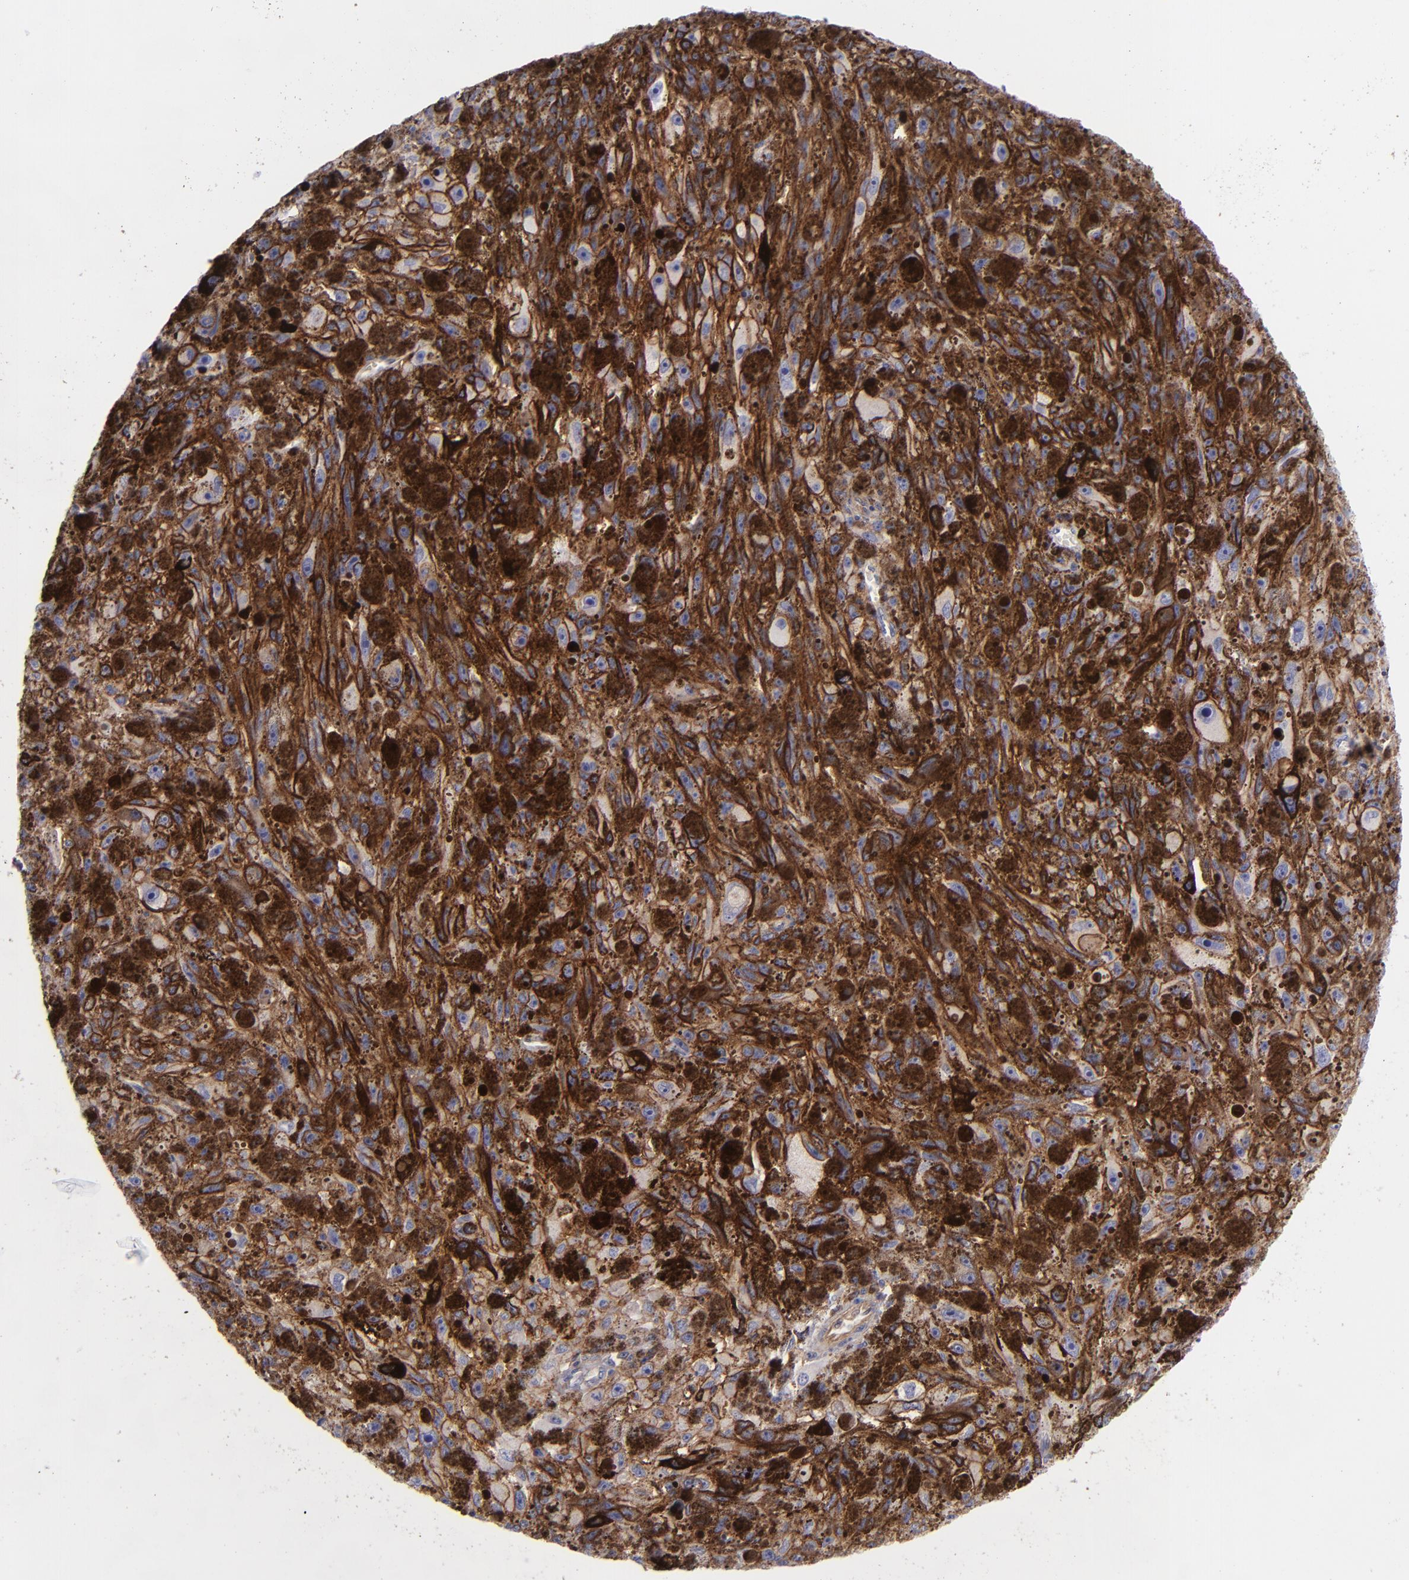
{"staining": {"intensity": "moderate", "quantity": ">75%", "location": "cytoplasmic/membranous"}, "tissue": "melanoma", "cell_type": "Tumor cells", "image_type": "cancer", "snomed": [{"axis": "morphology", "description": "Malignant melanoma, NOS"}, {"axis": "topography", "description": "Skin"}], "caption": "The histopathology image reveals immunohistochemical staining of melanoma. There is moderate cytoplasmic/membranous positivity is present in about >75% of tumor cells. The staining was performed using DAB (3,3'-diaminobenzidine), with brown indicating positive protein expression. Nuclei are stained blue with hematoxylin.", "gene": "BSG", "patient": {"sex": "female", "age": 104}}